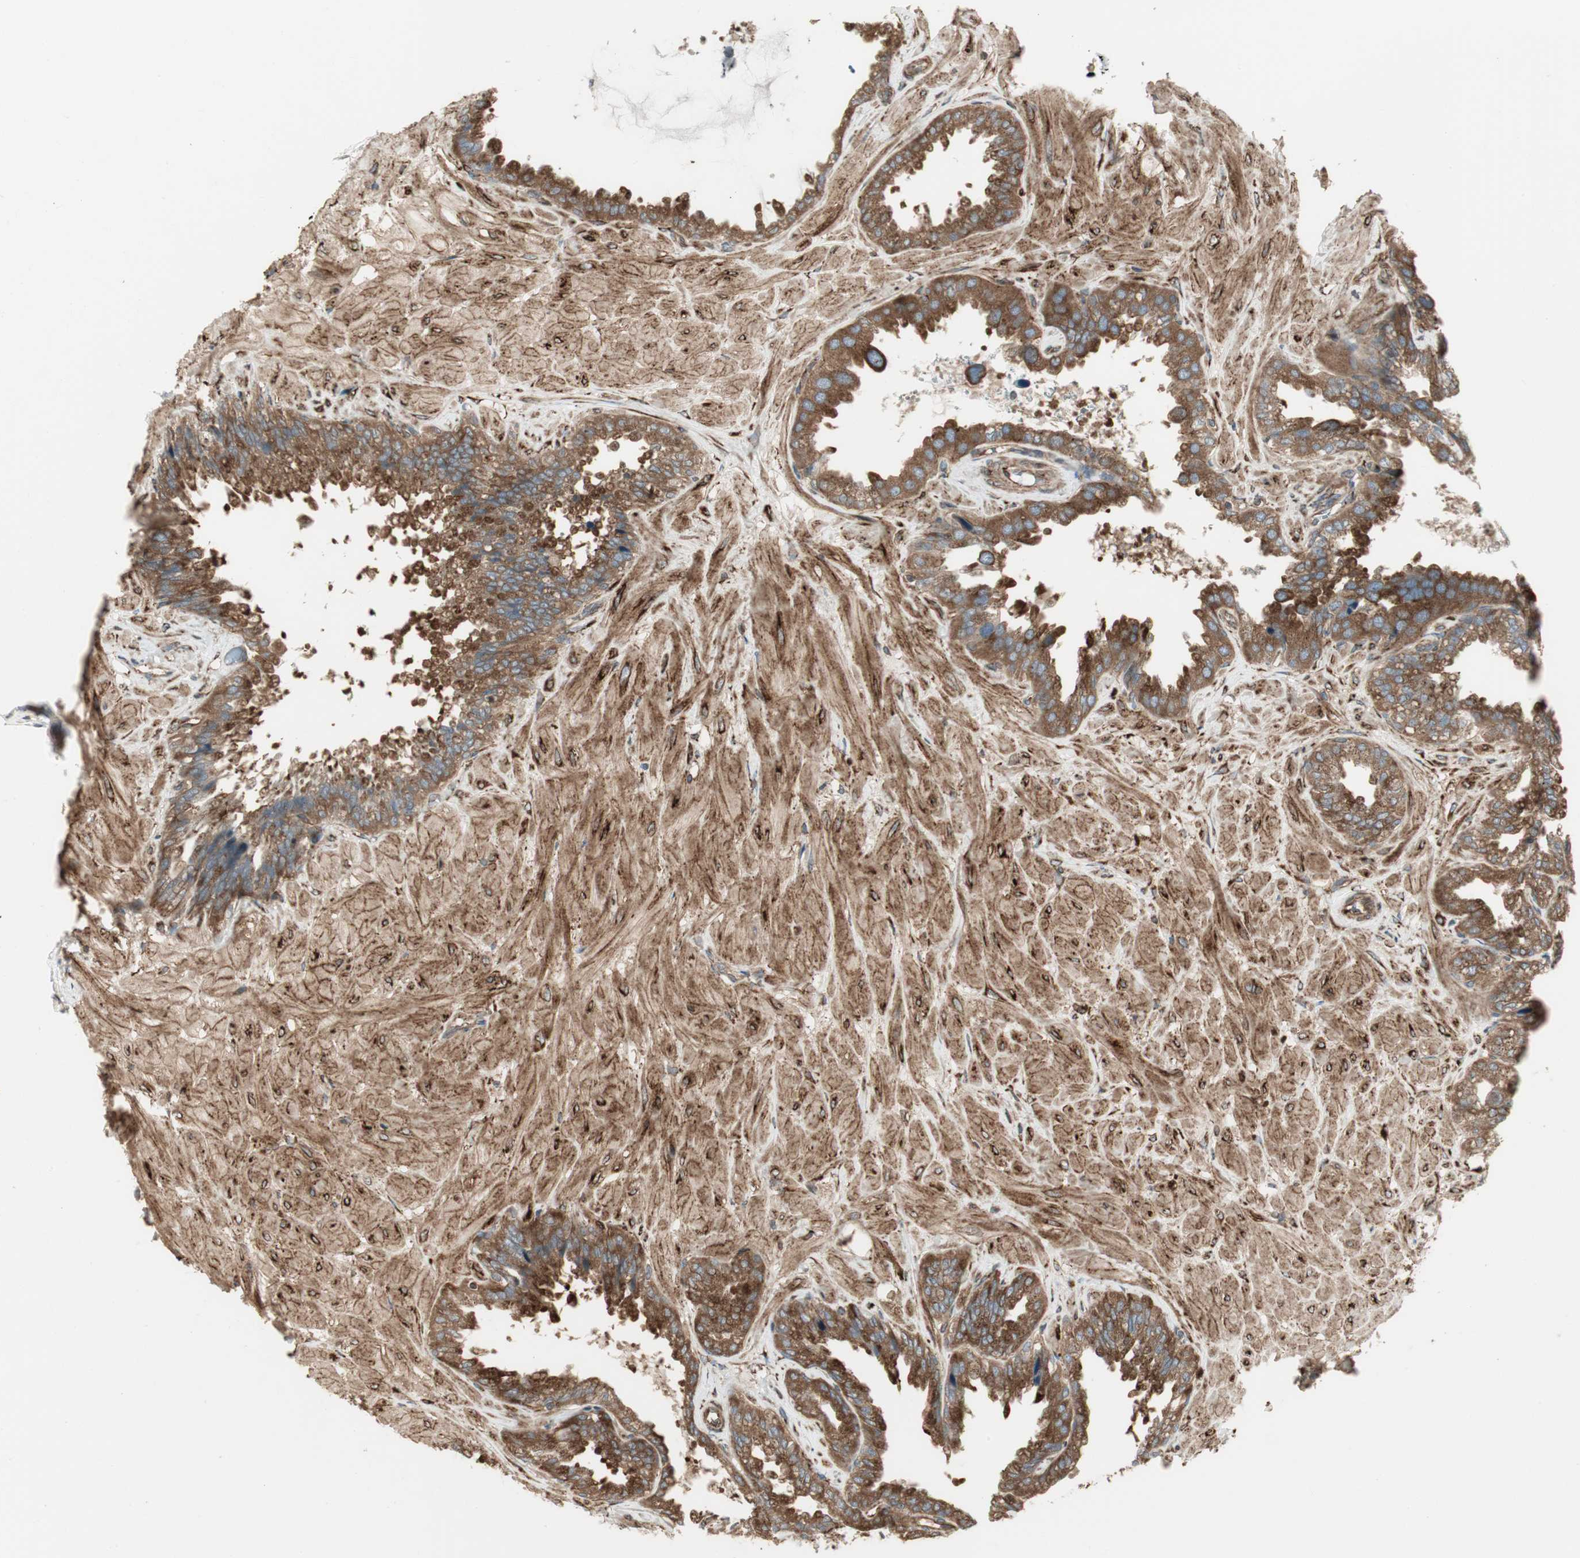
{"staining": {"intensity": "moderate", "quantity": ">75%", "location": "cytoplasmic/membranous"}, "tissue": "seminal vesicle", "cell_type": "Glandular cells", "image_type": "normal", "snomed": [{"axis": "morphology", "description": "Normal tissue, NOS"}, {"axis": "topography", "description": "Seminal veicle"}], "caption": "Immunohistochemical staining of normal seminal vesicle exhibits moderate cytoplasmic/membranous protein staining in about >75% of glandular cells. (DAB (3,3'-diaminobenzidine) IHC with brightfield microscopy, high magnification).", "gene": "PRKG1", "patient": {"sex": "male", "age": 46}}